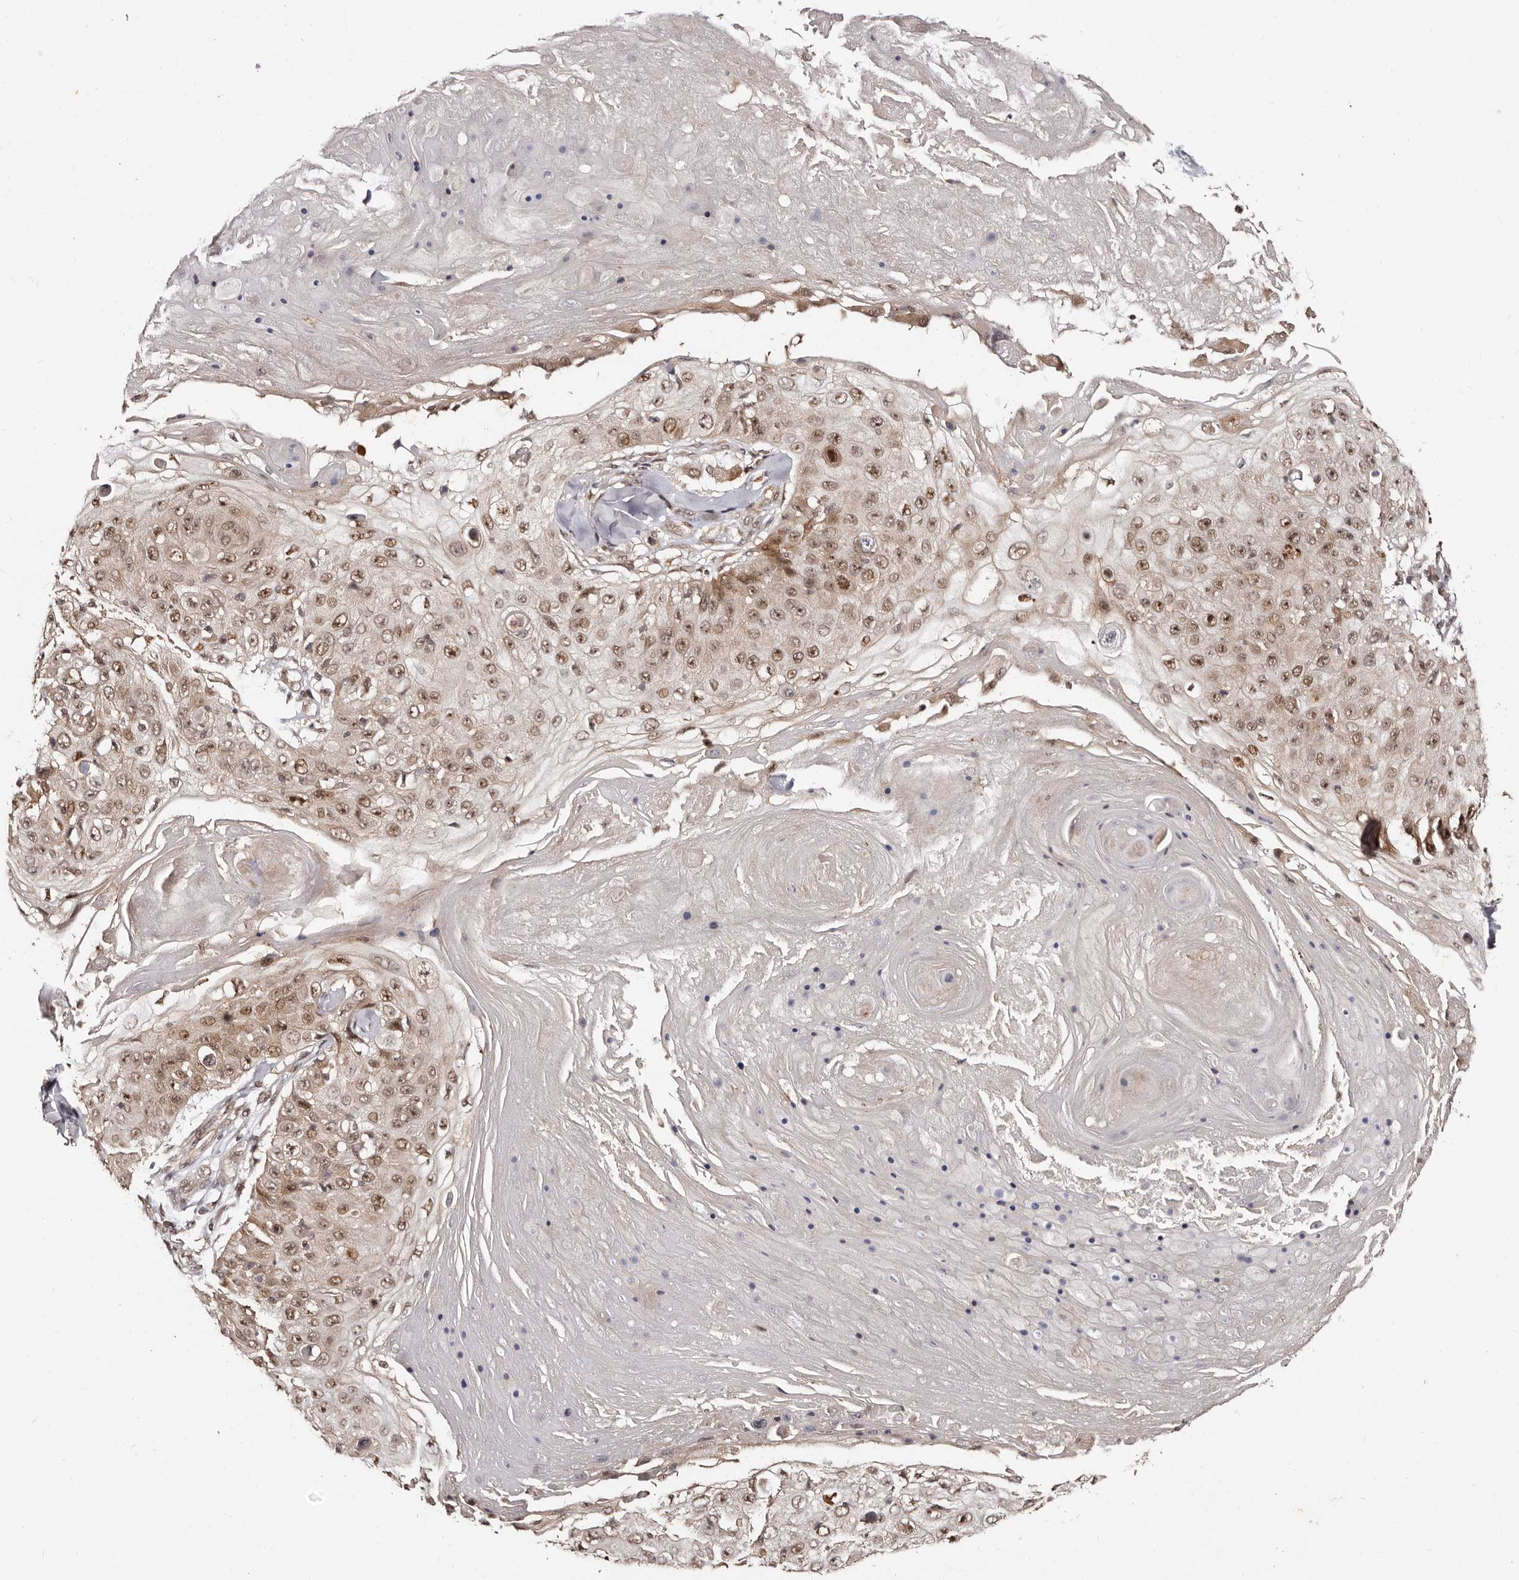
{"staining": {"intensity": "moderate", "quantity": ">75%", "location": "nuclear"}, "tissue": "skin cancer", "cell_type": "Tumor cells", "image_type": "cancer", "snomed": [{"axis": "morphology", "description": "Squamous cell carcinoma, NOS"}, {"axis": "topography", "description": "Skin"}], "caption": "Immunohistochemical staining of skin cancer (squamous cell carcinoma) demonstrates moderate nuclear protein expression in approximately >75% of tumor cells. The protein of interest is stained brown, and the nuclei are stained in blue (DAB (3,3'-diaminobenzidine) IHC with brightfield microscopy, high magnification).", "gene": "TBC1D22B", "patient": {"sex": "male", "age": 86}}